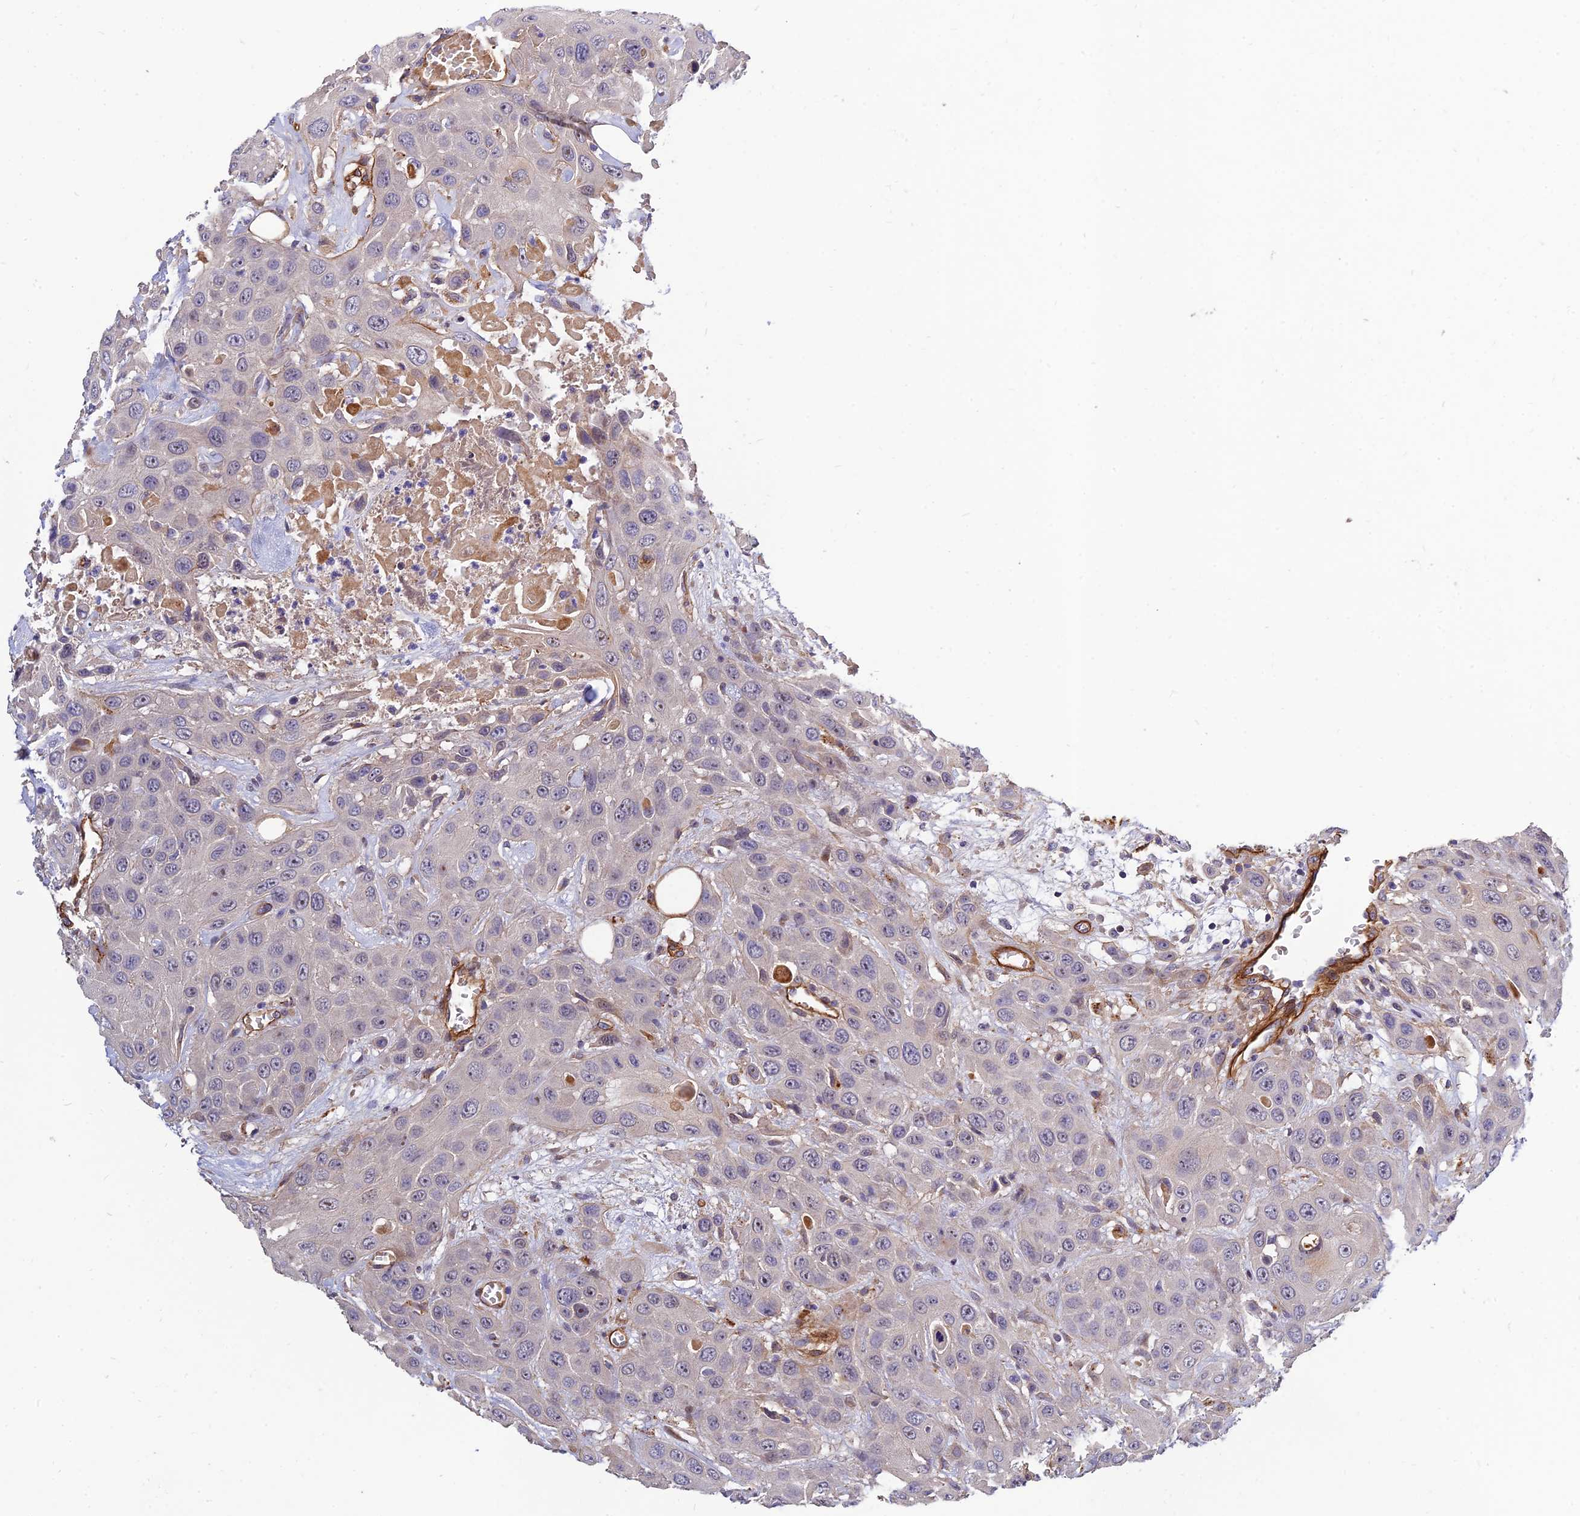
{"staining": {"intensity": "negative", "quantity": "none", "location": "none"}, "tissue": "head and neck cancer", "cell_type": "Tumor cells", "image_type": "cancer", "snomed": [{"axis": "morphology", "description": "Squamous cell carcinoma, NOS"}, {"axis": "topography", "description": "Head-Neck"}], "caption": "A micrograph of human head and neck squamous cell carcinoma is negative for staining in tumor cells. Nuclei are stained in blue.", "gene": "MRPL35", "patient": {"sex": "male", "age": 81}}